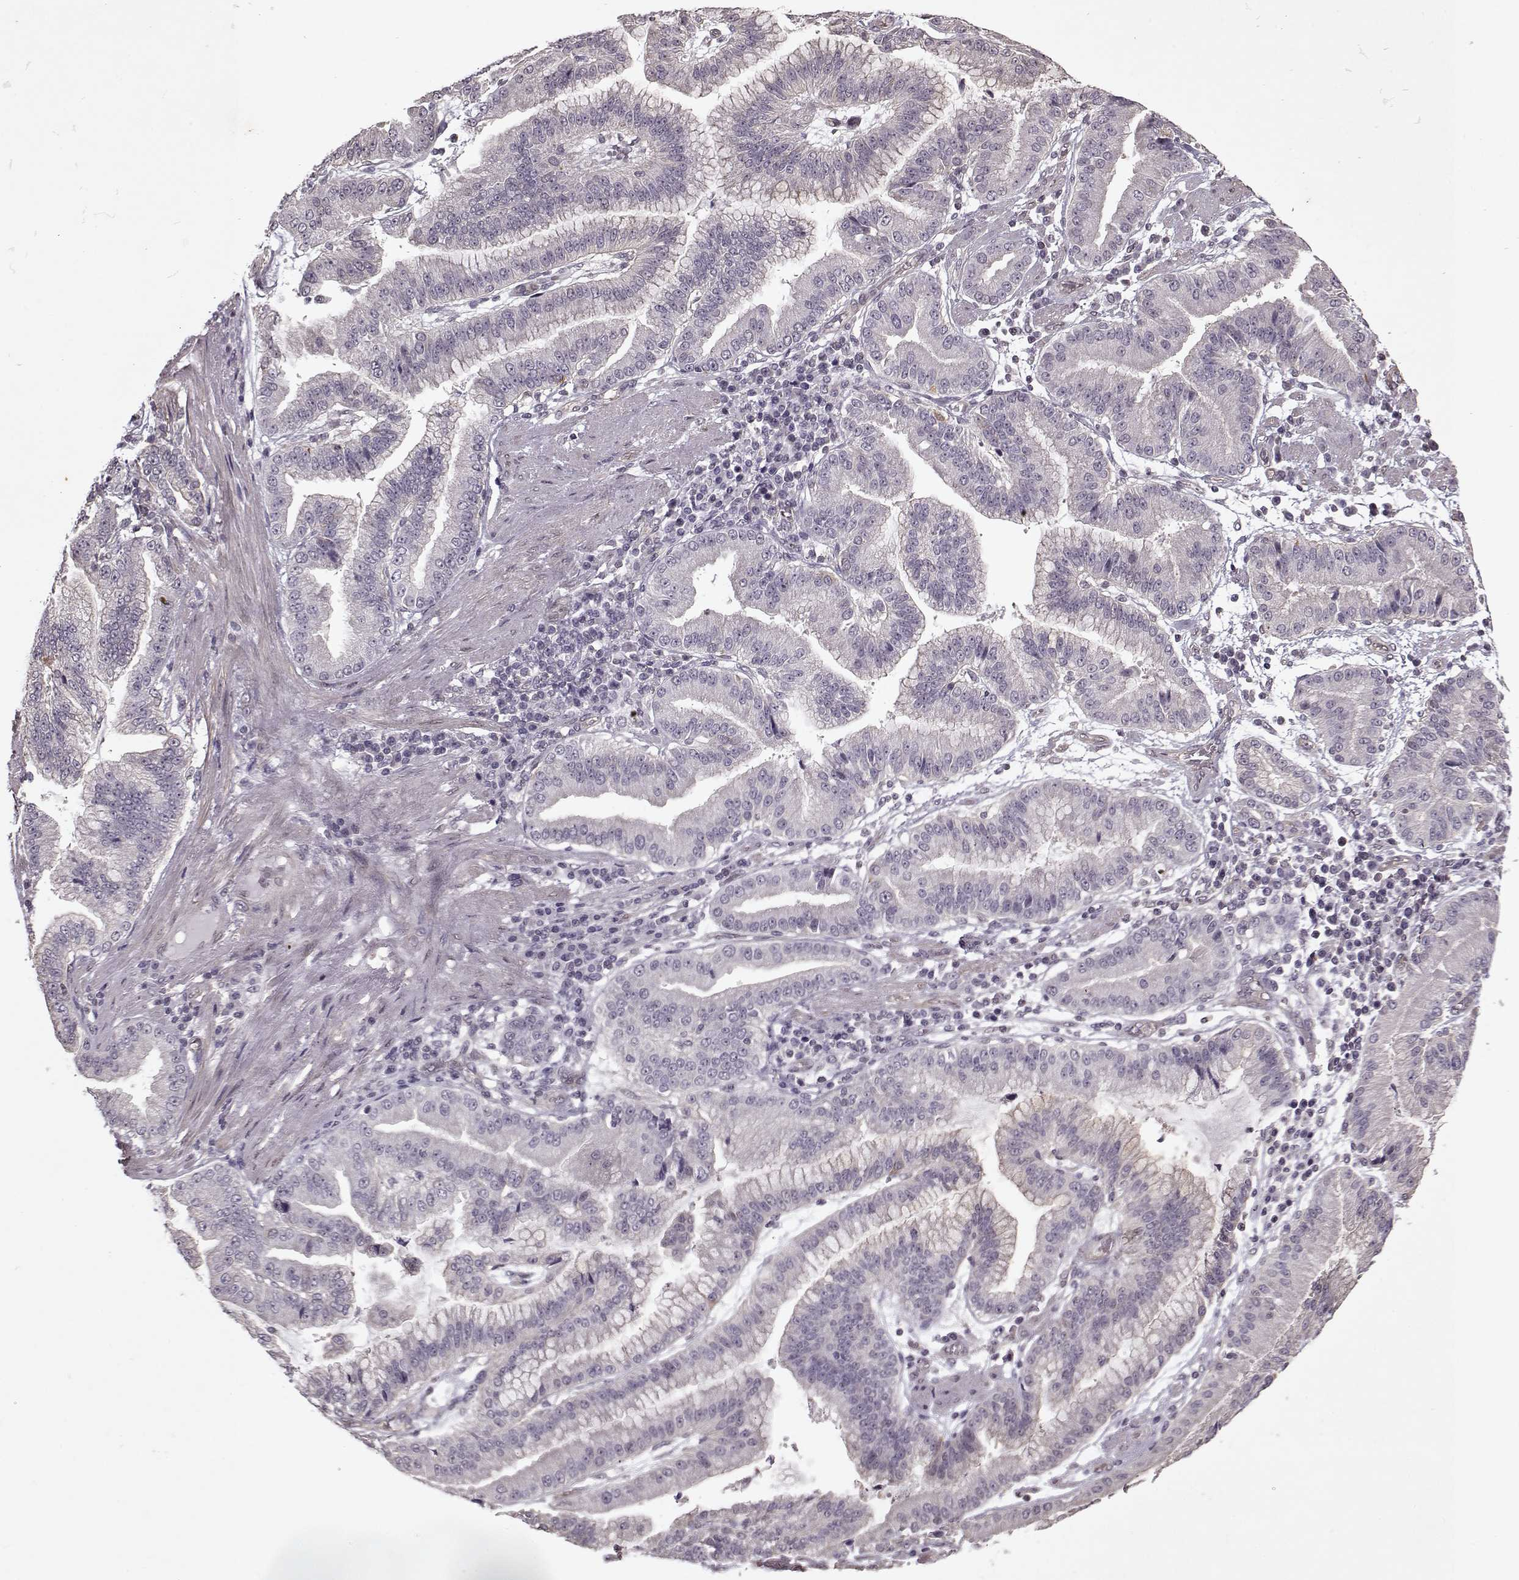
{"staining": {"intensity": "negative", "quantity": "none", "location": "none"}, "tissue": "stomach cancer", "cell_type": "Tumor cells", "image_type": "cancer", "snomed": [{"axis": "morphology", "description": "Adenocarcinoma, NOS"}, {"axis": "topography", "description": "Stomach"}], "caption": "There is no significant positivity in tumor cells of stomach cancer.", "gene": "KRT9", "patient": {"sex": "male", "age": 83}}